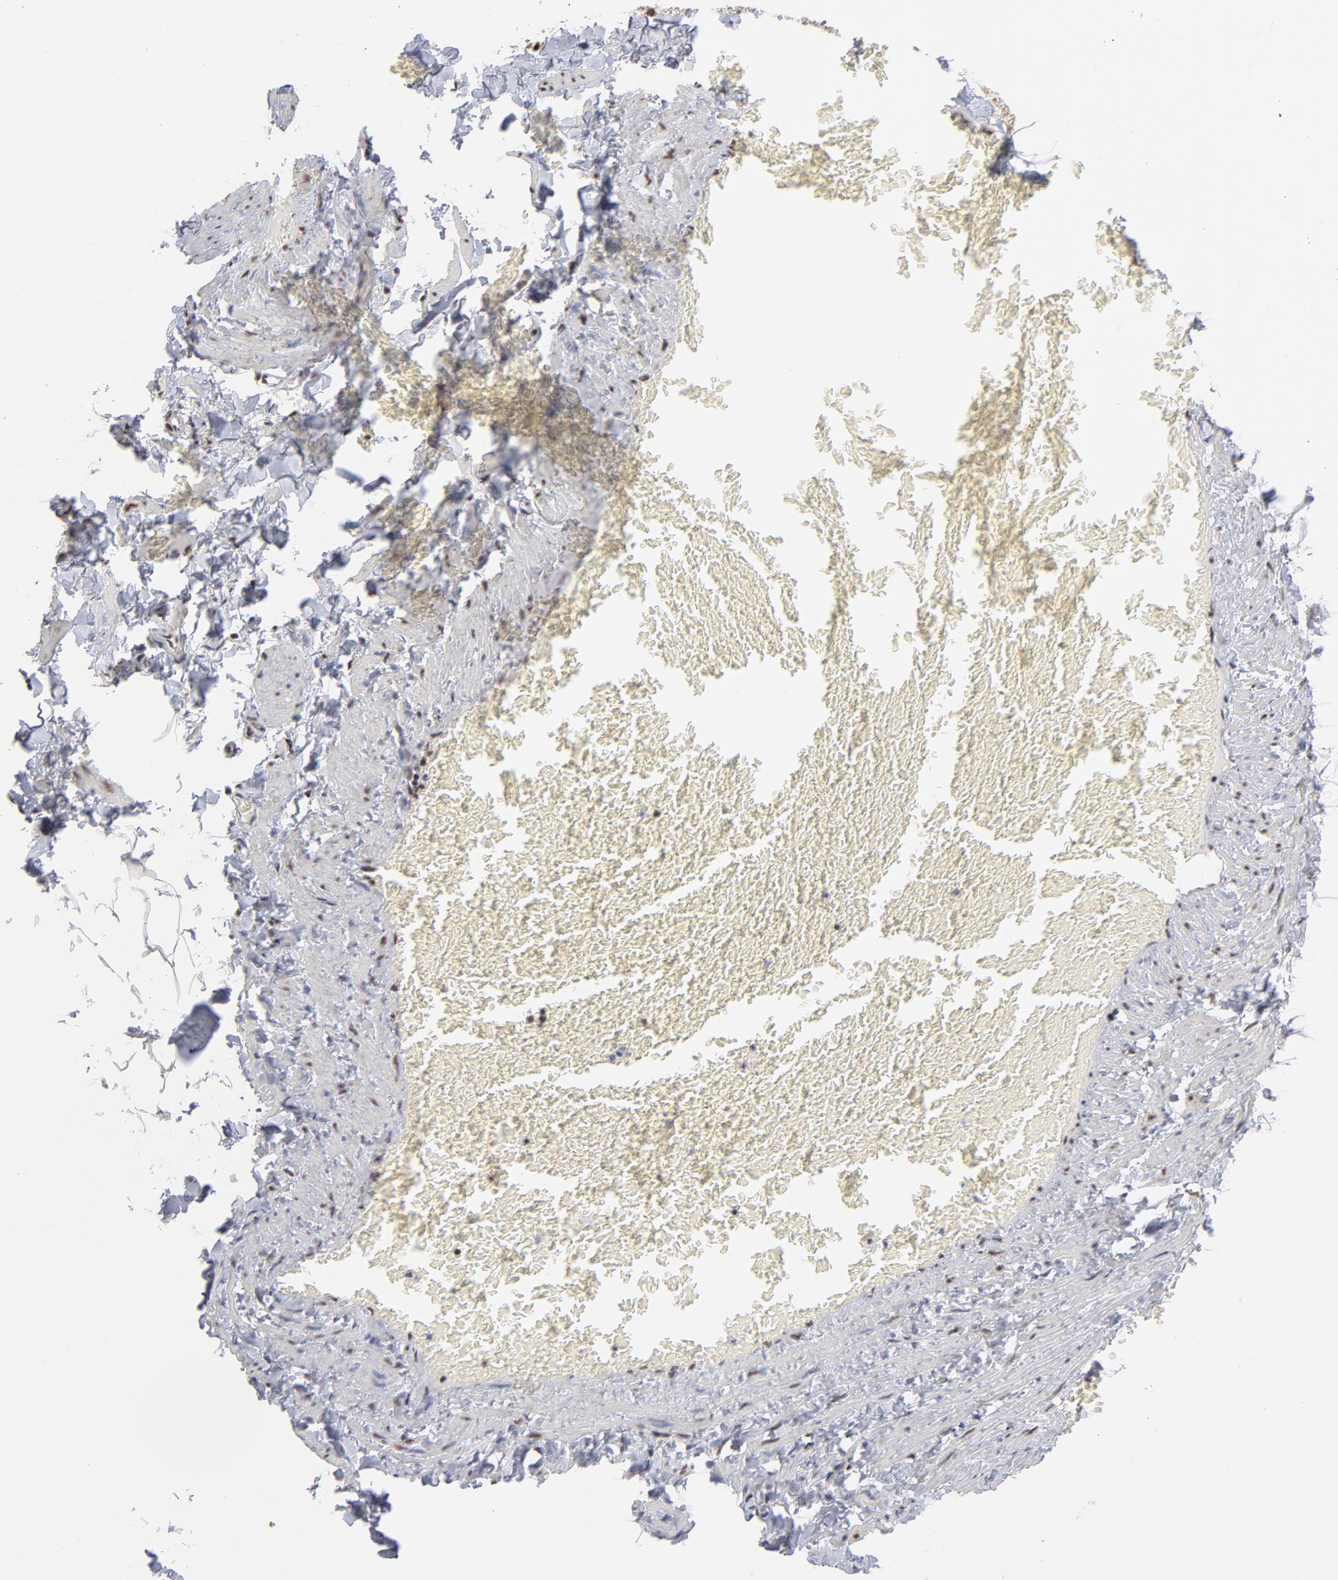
{"staining": {"intensity": "moderate", "quantity": "25%-75%", "location": "nuclear"}, "tissue": "adipose tissue", "cell_type": "Adipocytes", "image_type": "normal", "snomed": [{"axis": "morphology", "description": "Normal tissue, NOS"}, {"axis": "topography", "description": "Vascular tissue"}], "caption": "Adipose tissue stained for a protein displays moderate nuclear positivity in adipocytes.", "gene": "ZNF3", "patient": {"sex": "male", "age": 41}}